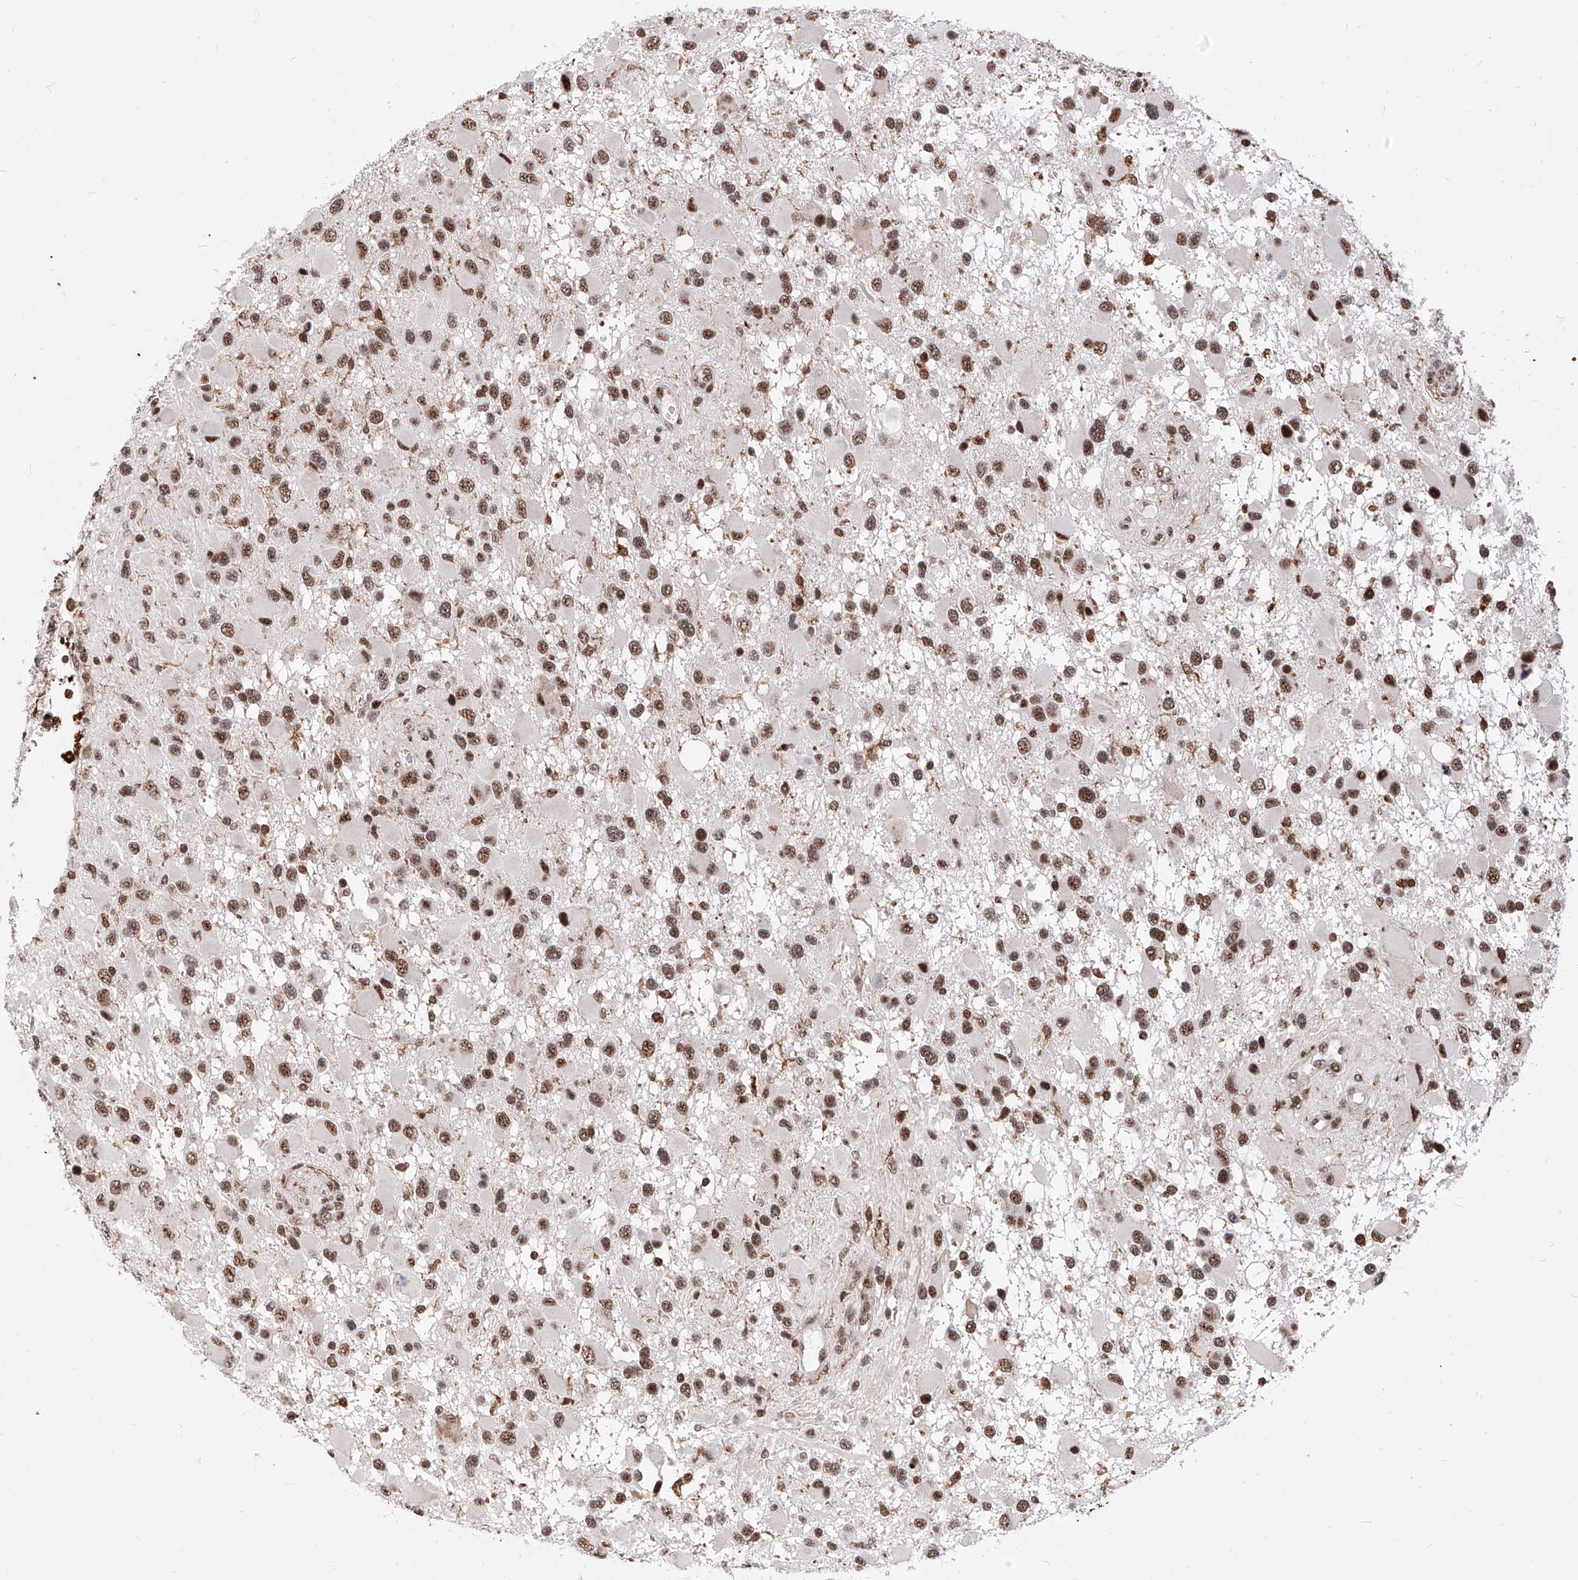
{"staining": {"intensity": "moderate", "quantity": ">75%", "location": "nuclear"}, "tissue": "glioma", "cell_type": "Tumor cells", "image_type": "cancer", "snomed": [{"axis": "morphology", "description": "Glioma, malignant, High grade"}, {"axis": "topography", "description": "Brain"}], "caption": "A histopathology image of human glioma stained for a protein shows moderate nuclear brown staining in tumor cells.", "gene": "PHF5A", "patient": {"sex": "male", "age": 53}}